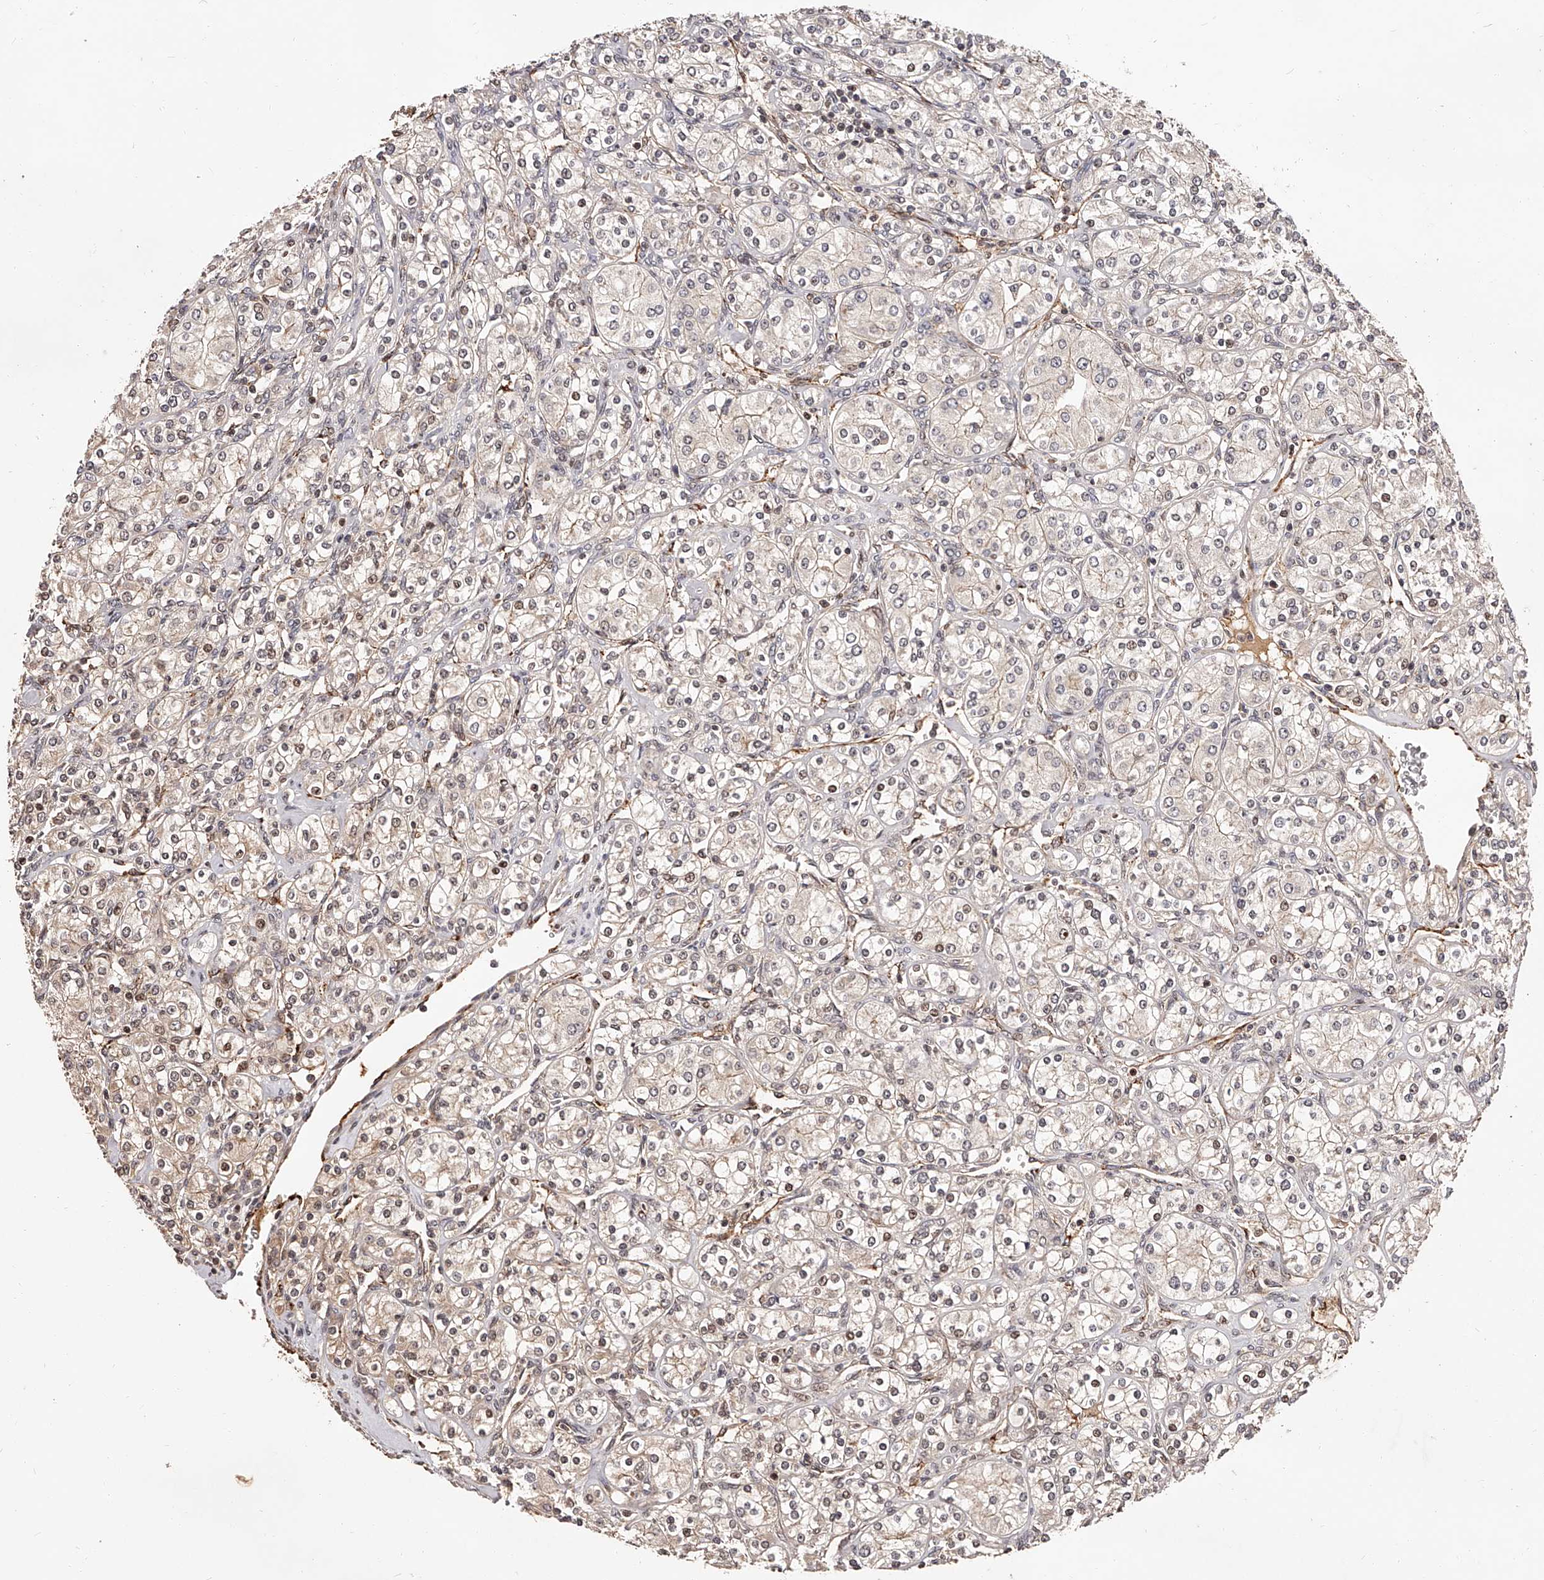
{"staining": {"intensity": "weak", "quantity": "25%-75%", "location": "nuclear"}, "tissue": "renal cancer", "cell_type": "Tumor cells", "image_type": "cancer", "snomed": [{"axis": "morphology", "description": "Adenocarcinoma, NOS"}, {"axis": "topography", "description": "Kidney"}], "caption": "Protein staining demonstrates weak nuclear staining in approximately 25%-75% of tumor cells in renal cancer (adenocarcinoma).", "gene": "CUL7", "patient": {"sex": "male", "age": 77}}